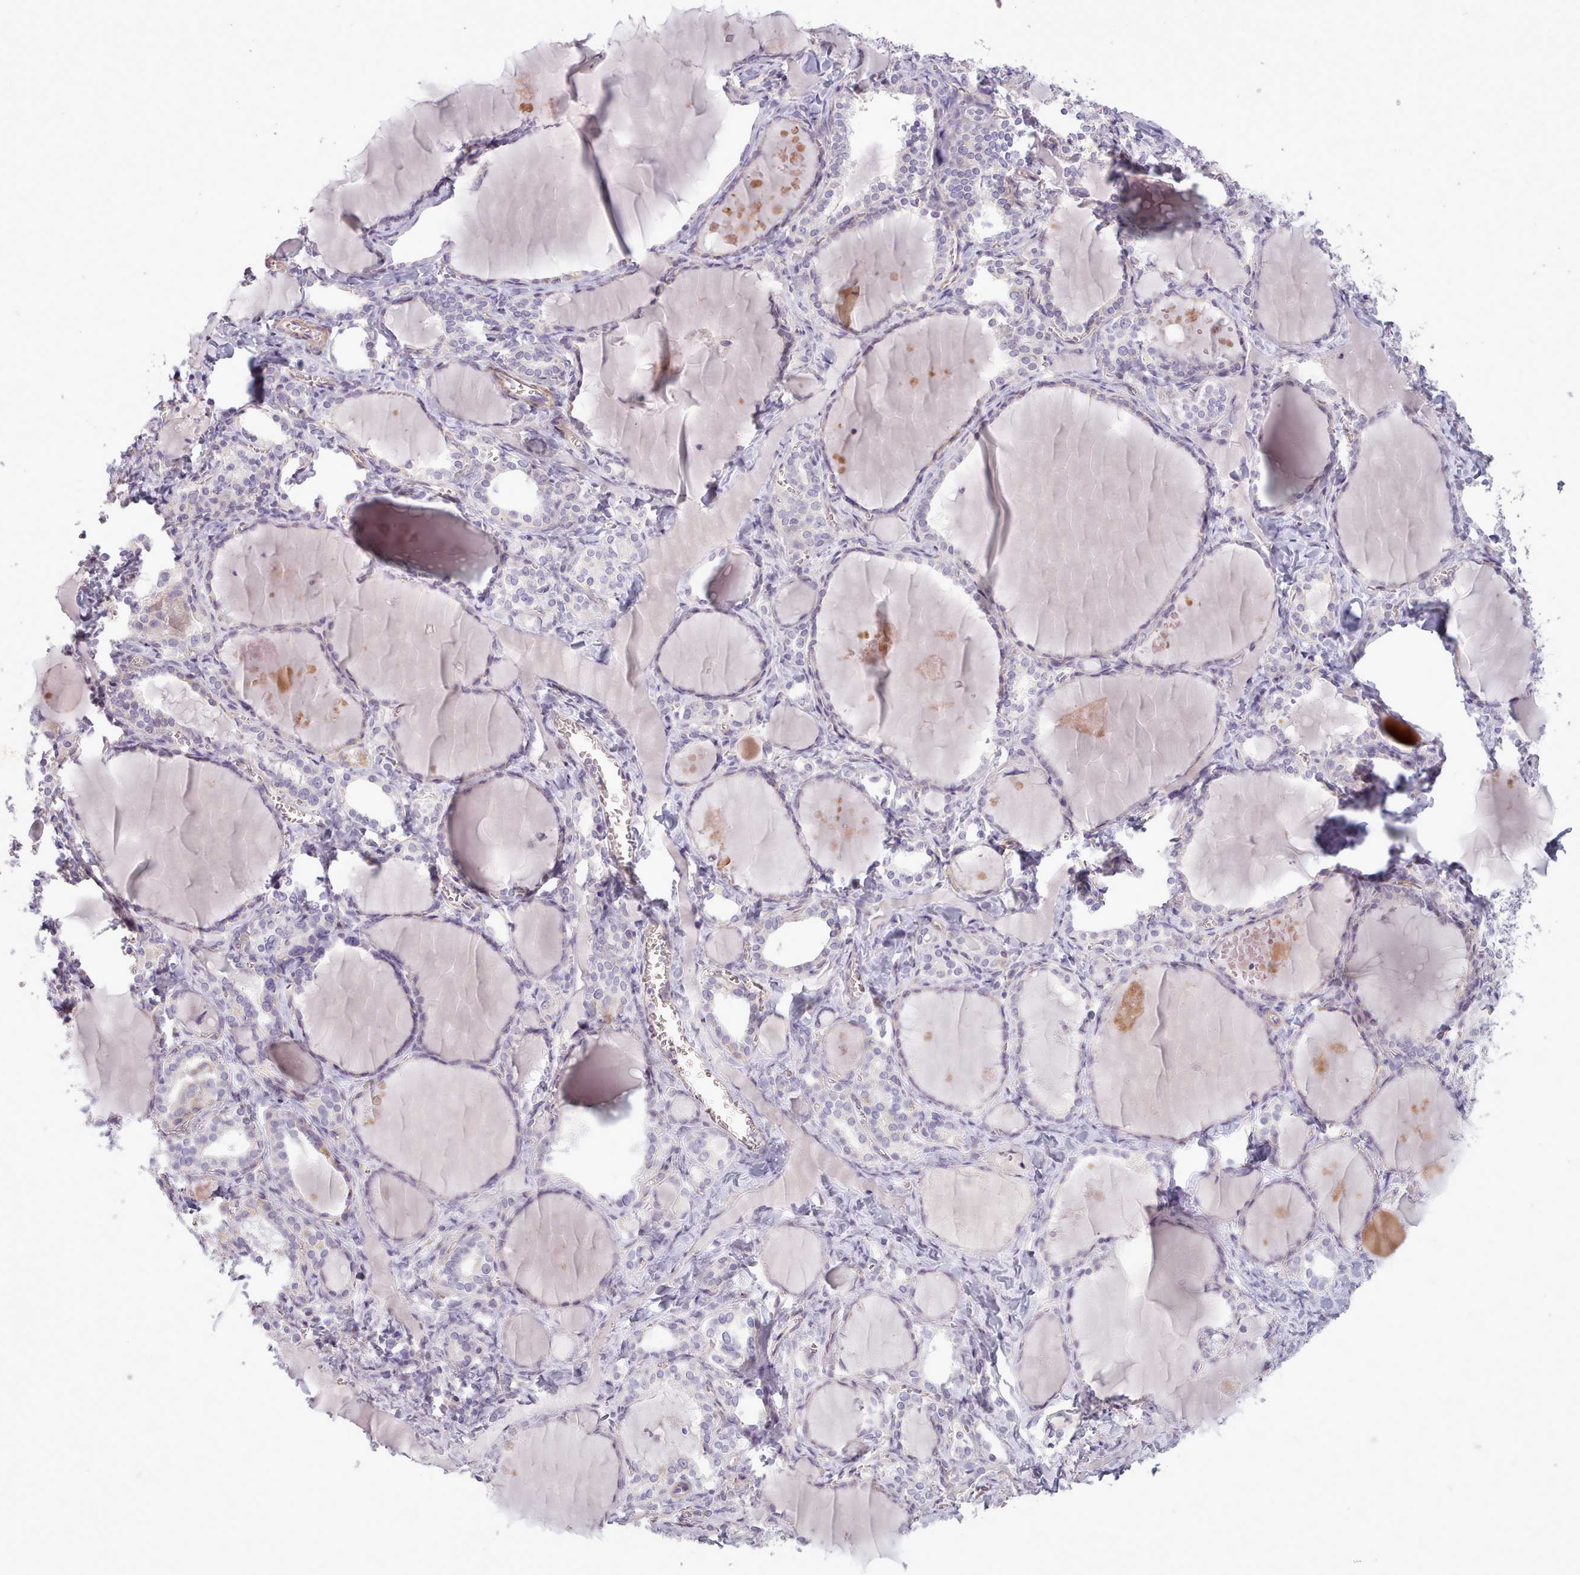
{"staining": {"intensity": "weak", "quantity": "<25%", "location": "cytoplasmic/membranous"}, "tissue": "thyroid gland", "cell_type": "Glandular cells", "image_type": "normal", "snomed": [{"axis": "morphology", "description": "Normal tissue, NOS"}, {"axis": "topography", "description": "Thyroid gland"}], "caption": "The photomicrograph exhibits no staining of glandular cells in benign thyroid gland. (DAB (3,3'-diaminobenzidine) immunohistochemistry (IHC) visualized using brightfield microscopy, high magnification).", "gene": "AVL9", "patient": {"sex": "female", "age": 42}}